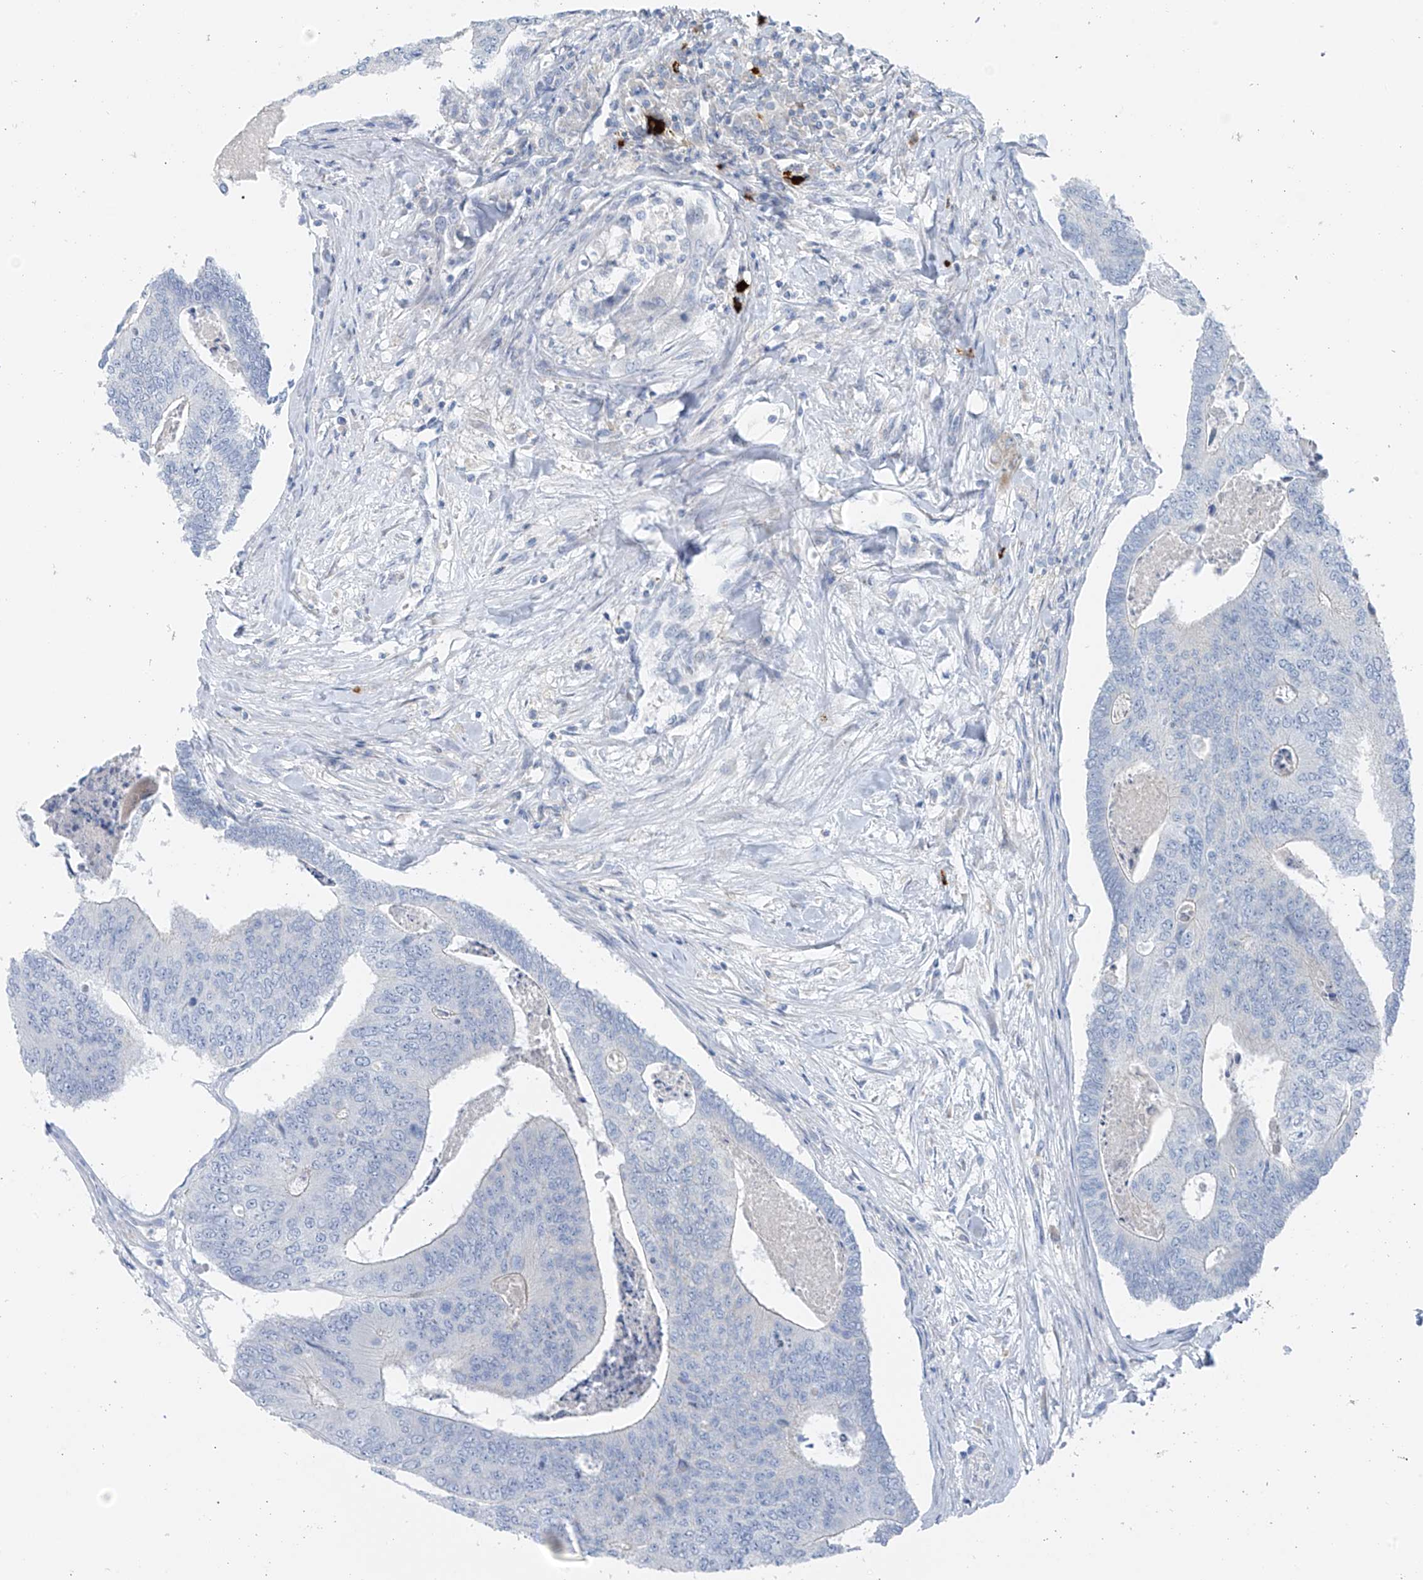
{"staining": {"intensity": "negative", "quantity": "none", "location": "none"}, "tissue": "colorectal cancer", "cell_type": "Tumor cells", "image_type": "cancer", "snomed": [{"axis": "morphology", "description": "Adenocarcinoma, NOS"}, {"axis": "topography", "description": "Colon"}], "caption": "IHC micrograph of colorectal adenocarcinoma stained for a protein (brown), which demonstrates no expression in tumor cells.", "gene": "POMGNT2", "patient": {"sex": "female", "age": 67}}